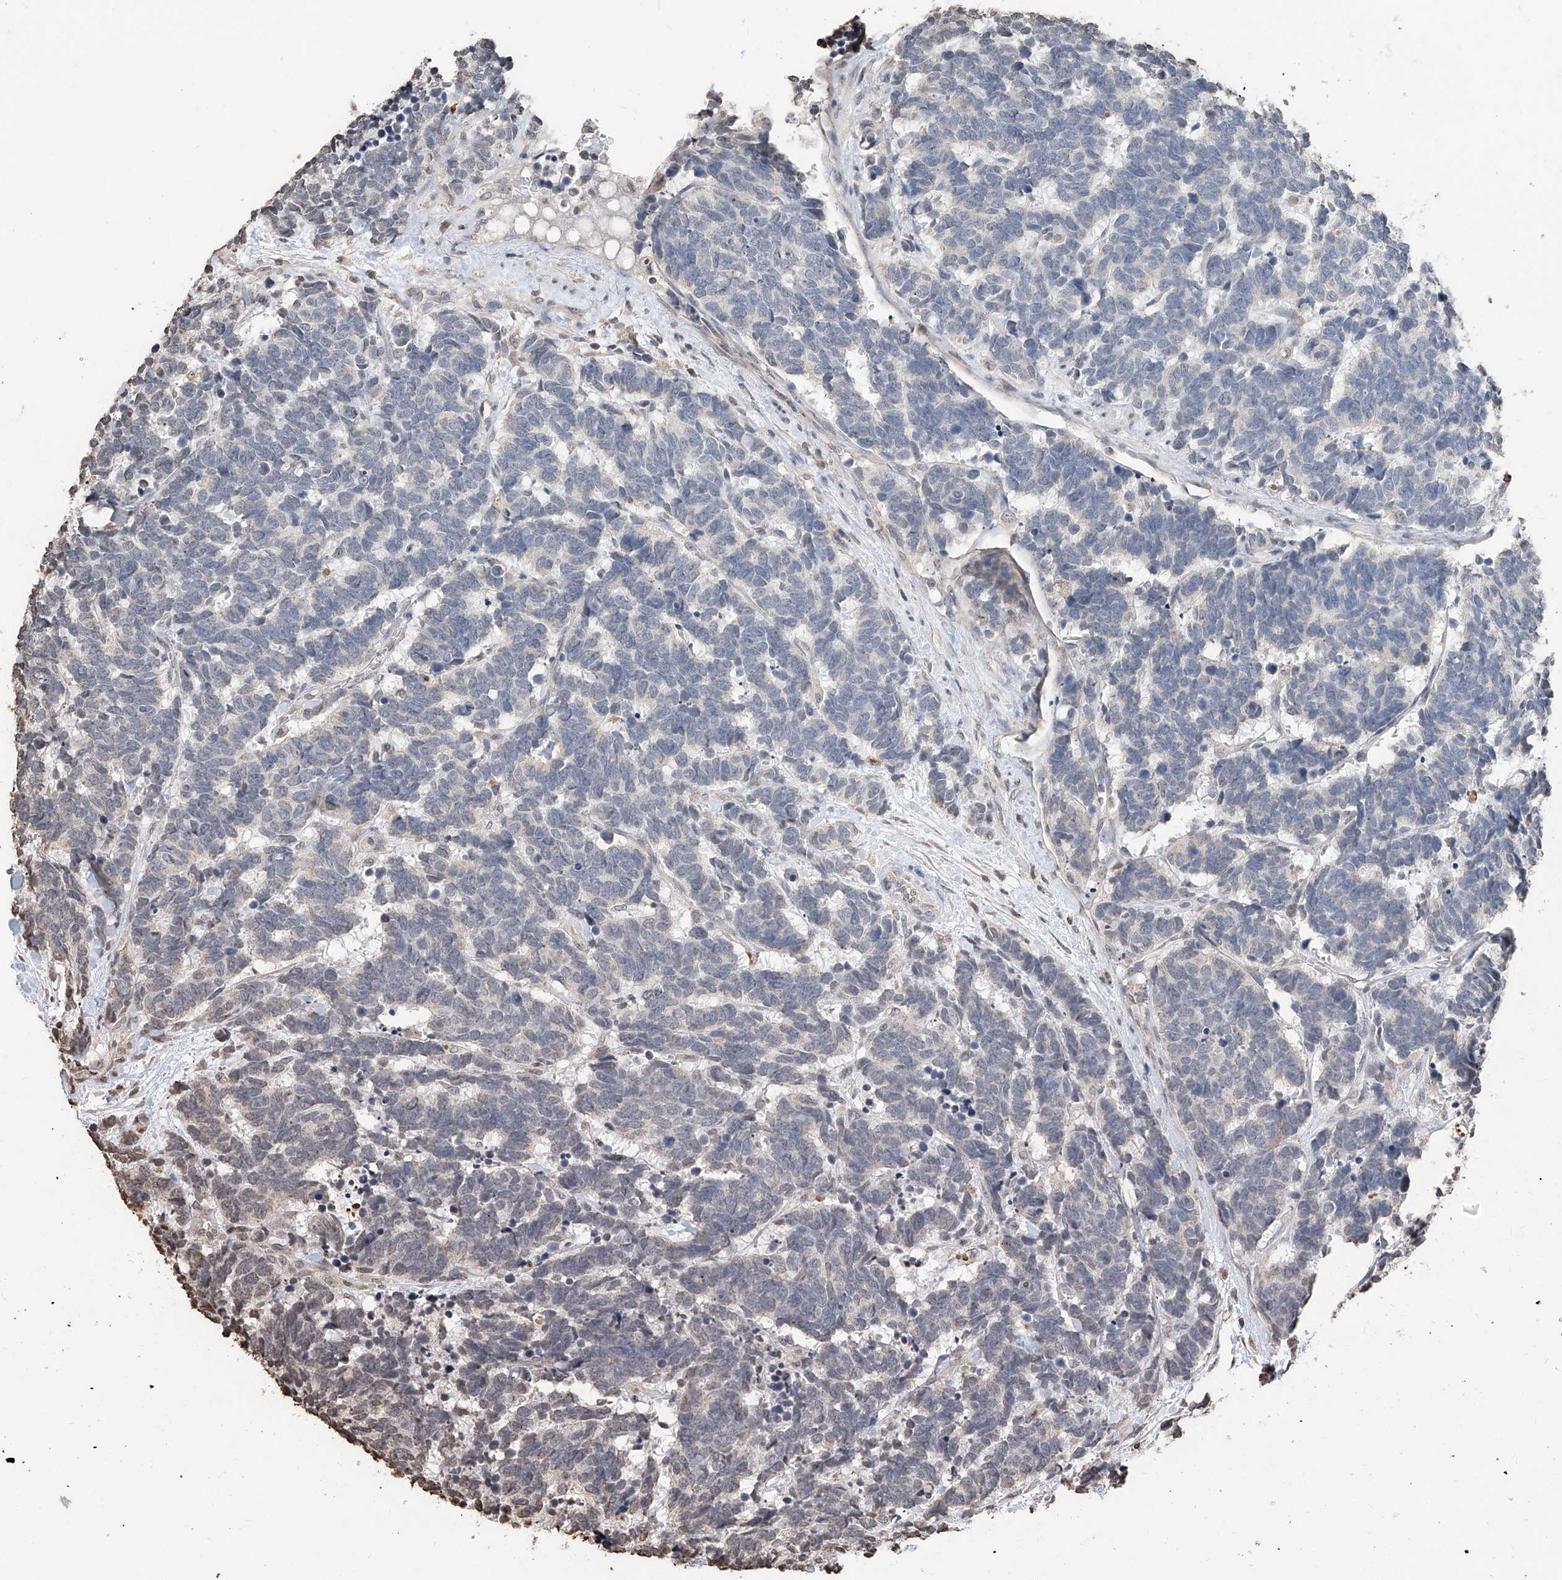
{"staining": {"intensity": "negative", "quantity": "none", "location": "none"}, "tissue": "carcinoid", "cell_type": "Tumor cells", "image_type": "cancer", "snomed": [{"axis": "morphology", "description": "Carcinoma, NOS"}, {"axis": "morphology", "description": "Carcinoid, malignant, NOS"}, {"axis": "topography", "description": "Urinary bladder"}], "caption": "A photomicrograph of human carcinoid is negative for staining in tumor cells.", "gene": "RP9", "patient": {"sex": "male", "age": 57}}